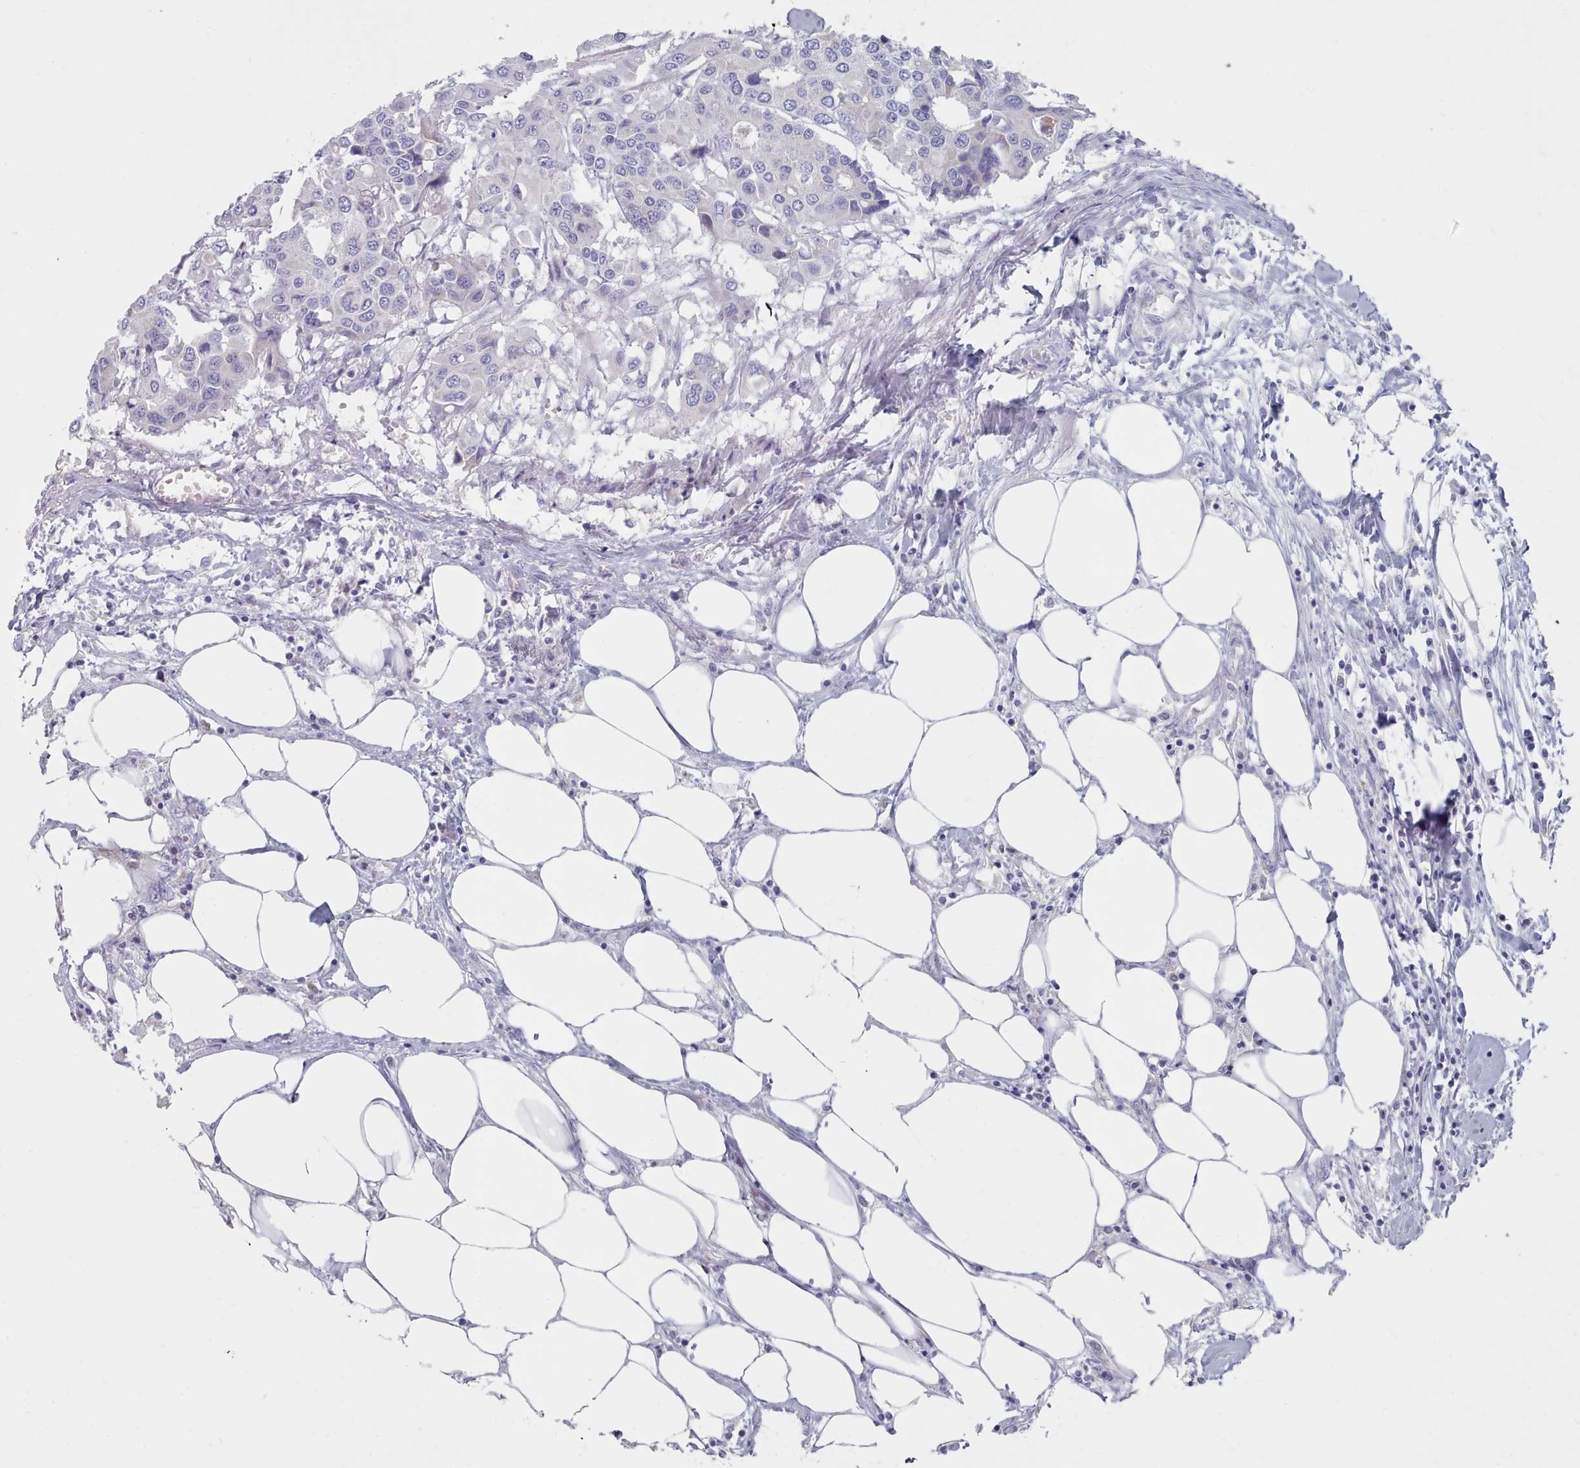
{"staining": {"intensity": "negative", "quantity": "none", "location": "none"}, "tissue": "colorectal cancer", "cell_type": "Tumor cells", "image_type": "cancer", "snomed": [{"axis": "morphology", "description": "Adenocarcinoma, NOS"}, {"axis": "topography", "description": "Colon"}], "caption": "DAB (3,3'-diaminobenzidine) immunohistochemical staining of adenocarcinoma (colorectal) reveals no significant expression in tumor cells.", "gene": "HAO1", "patient": {"sex": "male", "age": 77}}